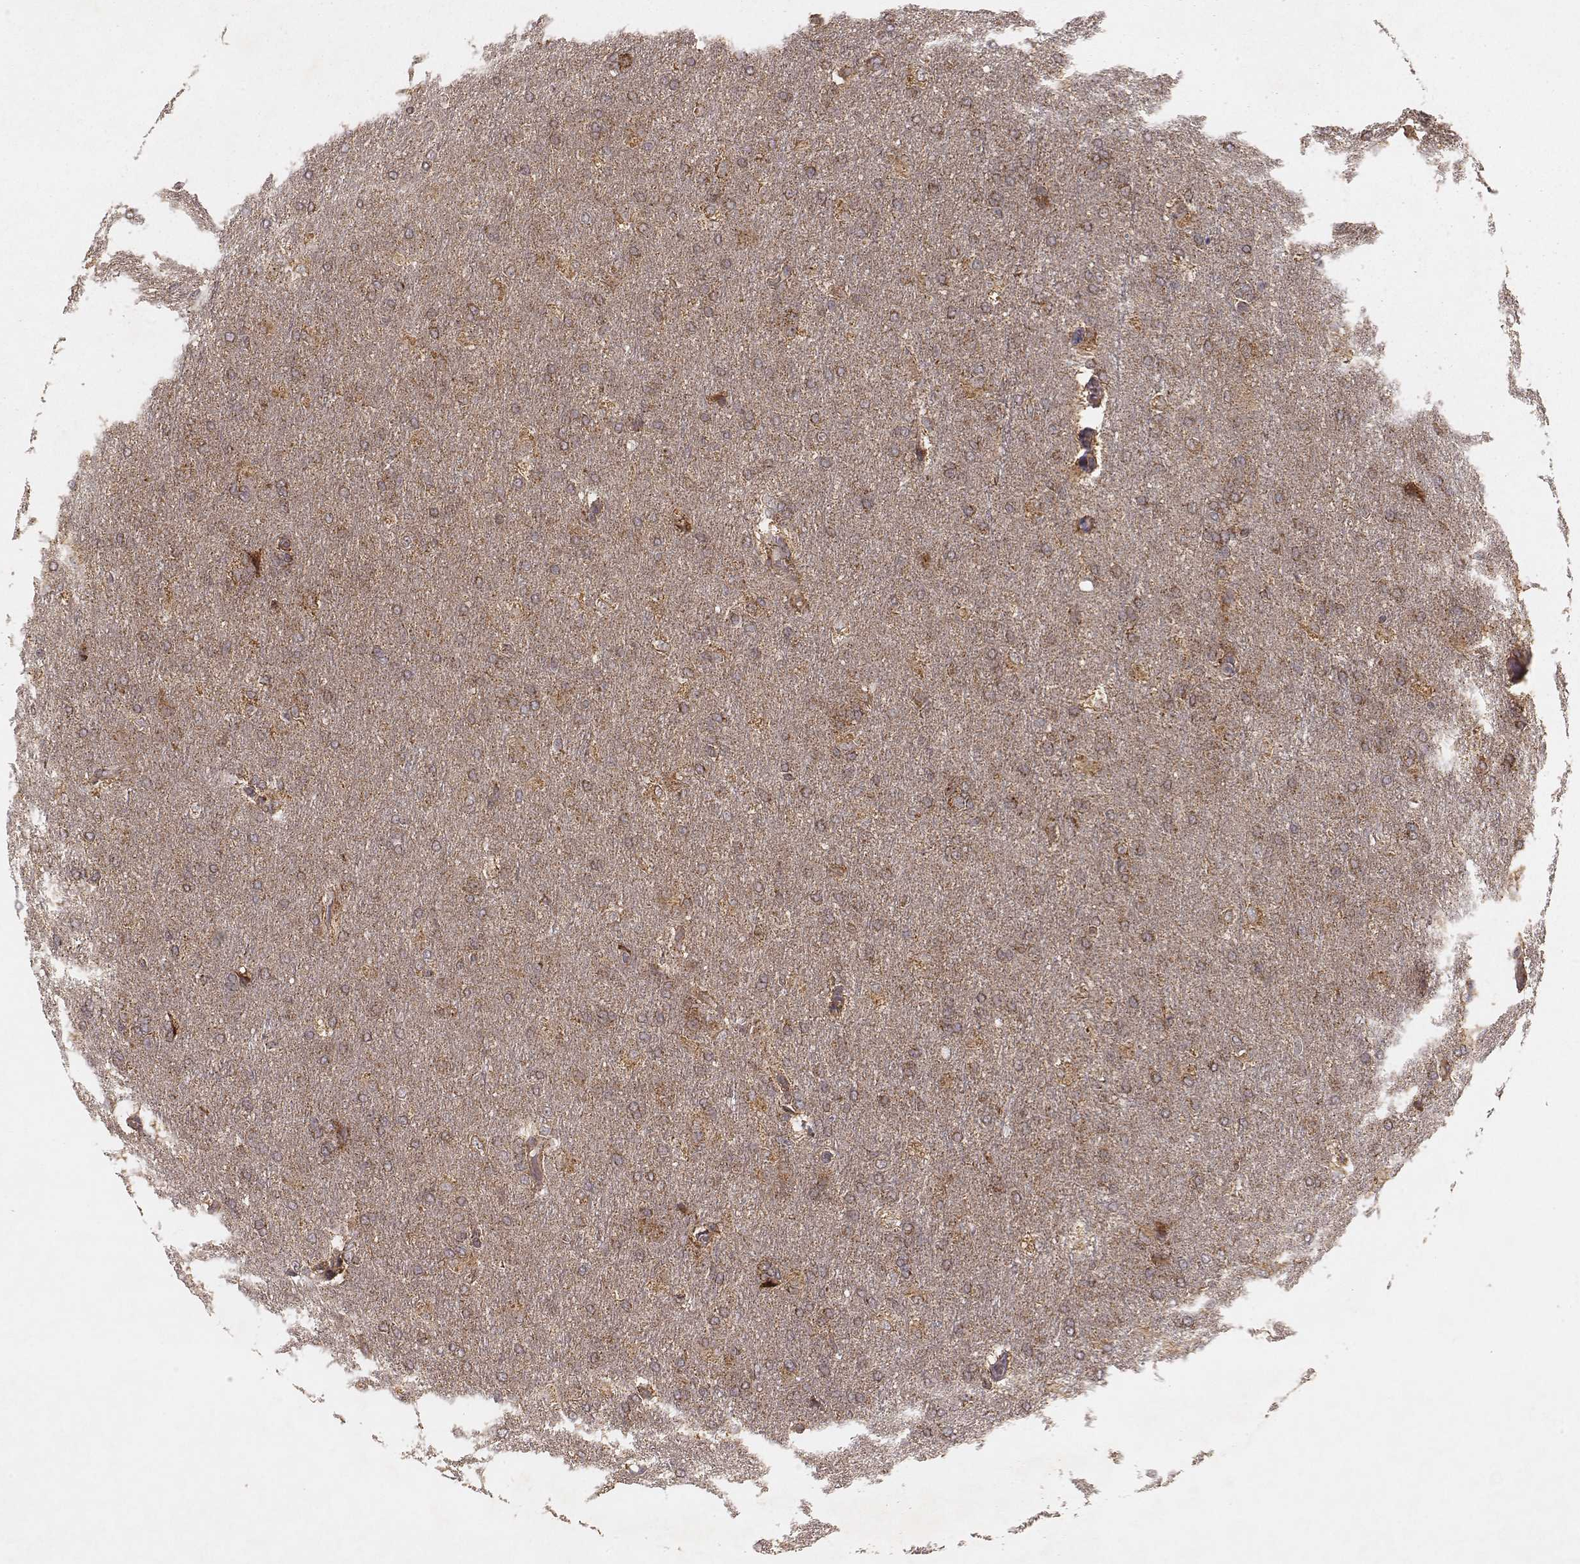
{"staining": {"intensity": "weak", "quantity": "25%-75%", "location": "cytoplasmic/membranous"}, "tissue": "glioma", "cell_type": "Tumor cells", "image_type": "cancer", "snomed": [{"axis": "morphology", "description": "Glioma, malignant, High grade"}, {"axis": "topography", "description": "Brain"}], "caption": "Weak cytoplasmic/membranous protein staining is present in approximately 25%-75% of tumor cells in glioma.", "gene": "NDUFA7", "patient": {"sex": "male", "age": 68}}